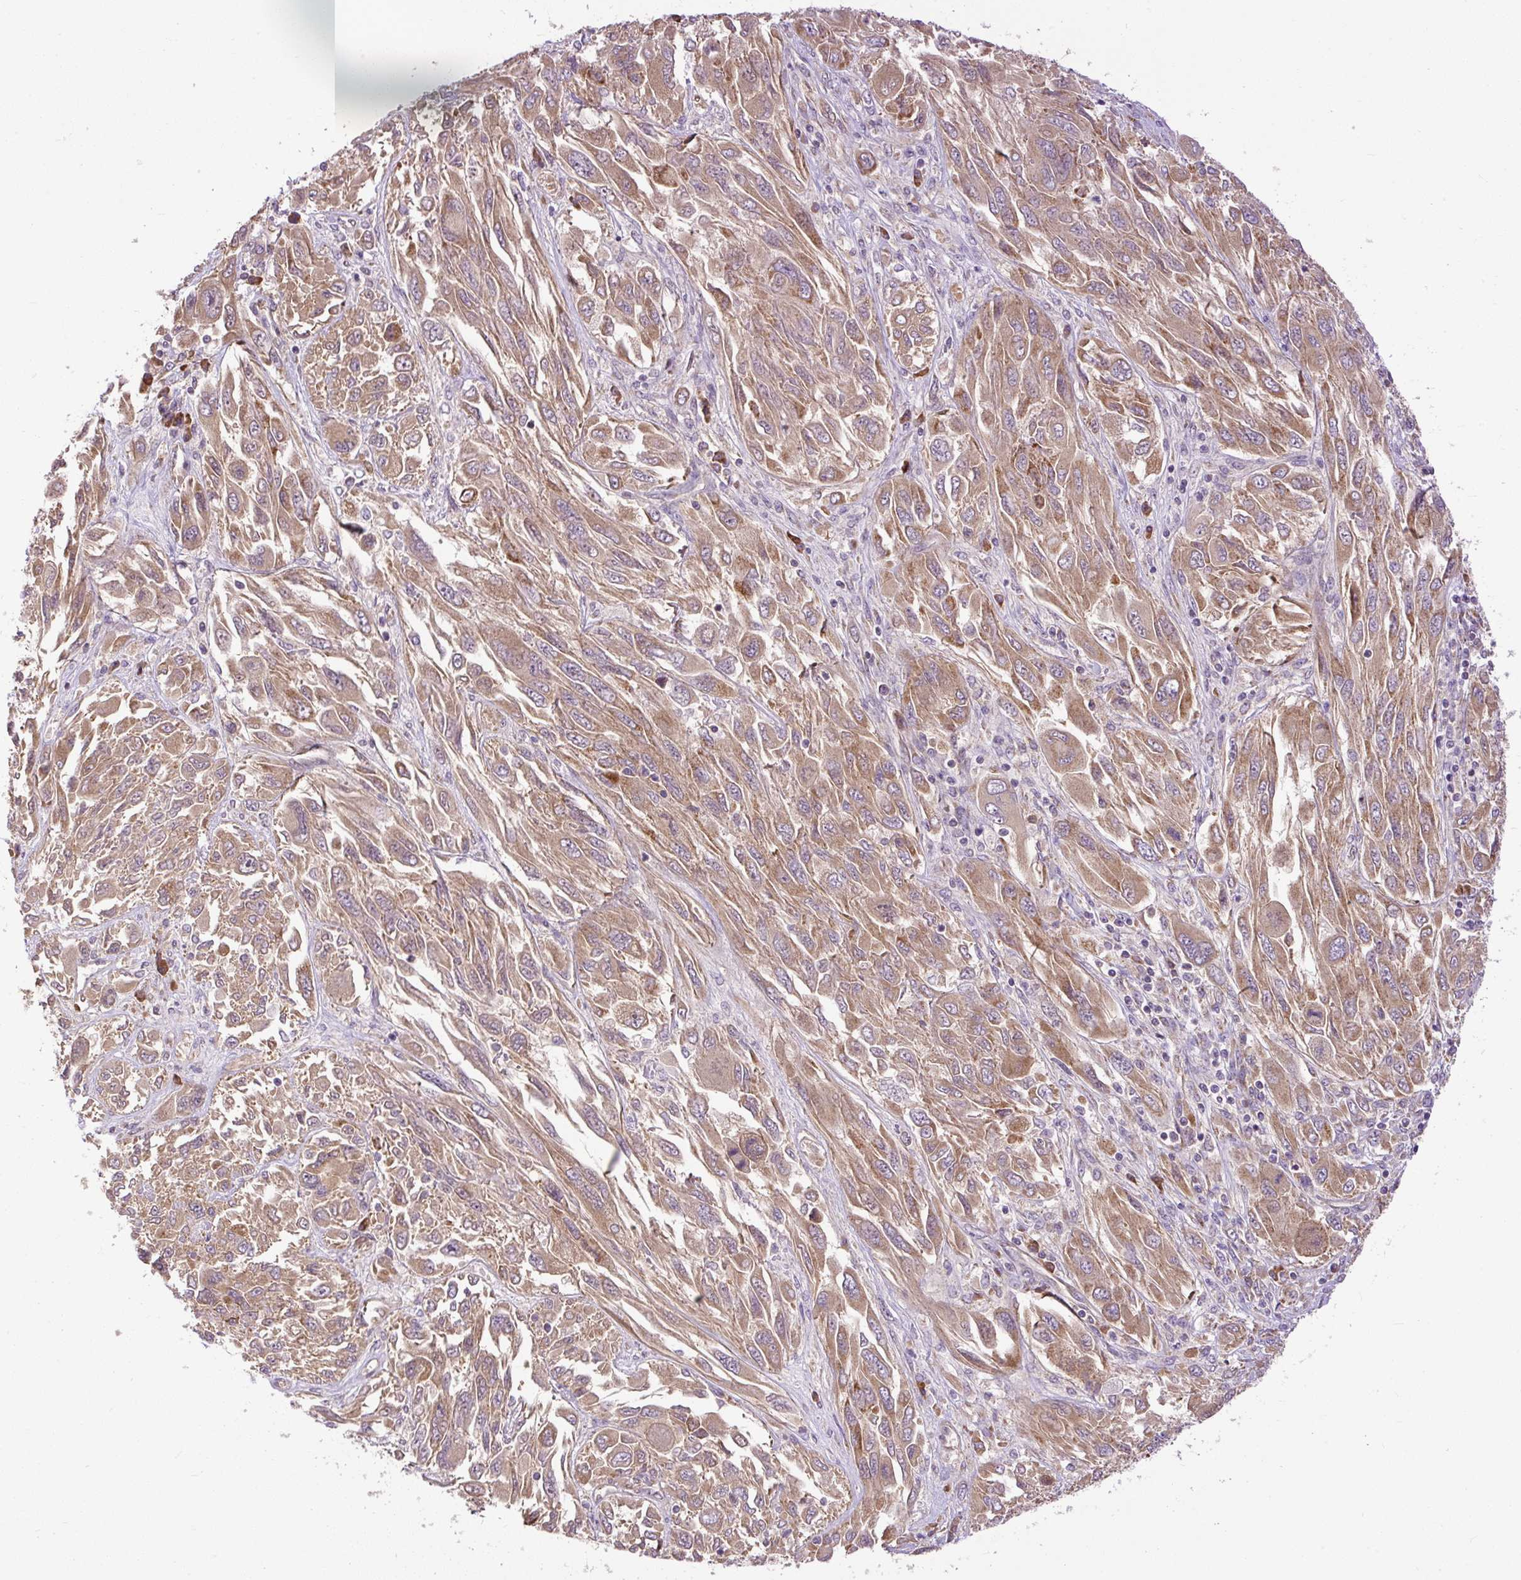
{"staining": {"intensity": "moderate", "quantity": ">75%", "location": "cytoplasmic/membranous"}, "tissue": "melanoma", "cell_type": "Tumor cells", "image_type": "cancer", "snomed": [{"axis": "morphology", "description": "Malignant melanoma, NOS"}, {"axis": "topography", "description": "Skin"}], "caption": "Melanoma tissue exhibits moderate cytoplasmic/membranous expression in approximately >75% of tumor cells, visualized by immunohistochemistry.", "gene": "TM2D3", "patient": {"sex": "female", "age": 91}}